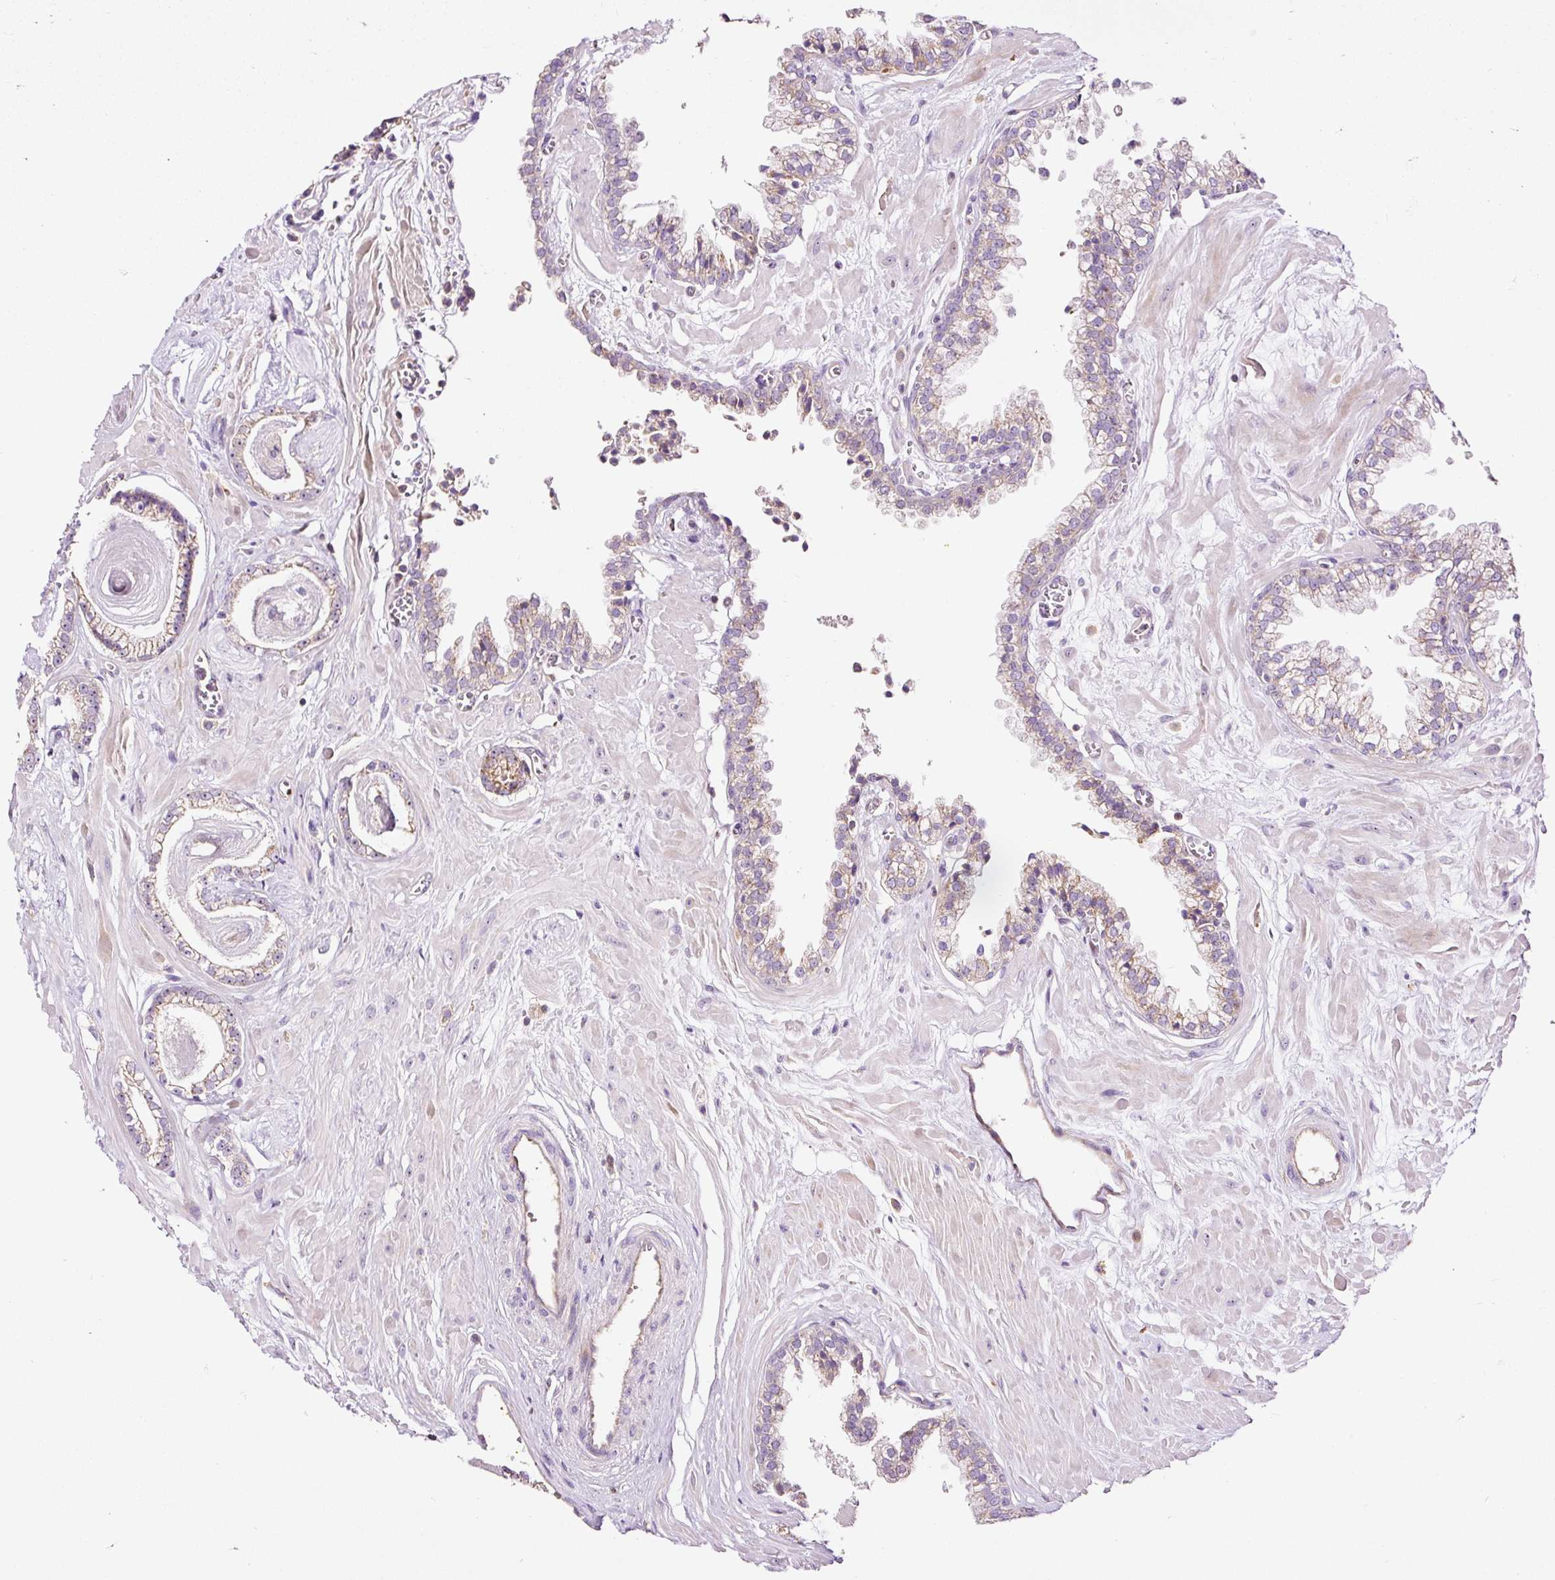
{"staining": {"intensity": "weak", "quantity": ">75%", "location": "cytoplasmic/membranous"}, "tissue": "prostate cancer", "cell_type": "Tumor cells", "image_type": "cancer", "snomed": [{"axis": "morphology", "description": "Adenocarcinoma, Low grade"}, {"axis": "topography", "description": "Prostate"}], "caption": "A micrograph showing weak cytoplasmic/membranous staining in about >75% of tumor cells in low-grade adenocarcinoma (prostate), as visualized by brown immunohistochemical staining.", "gene": "BOLA3", "patient": {"sex": "male", "age": 60}}